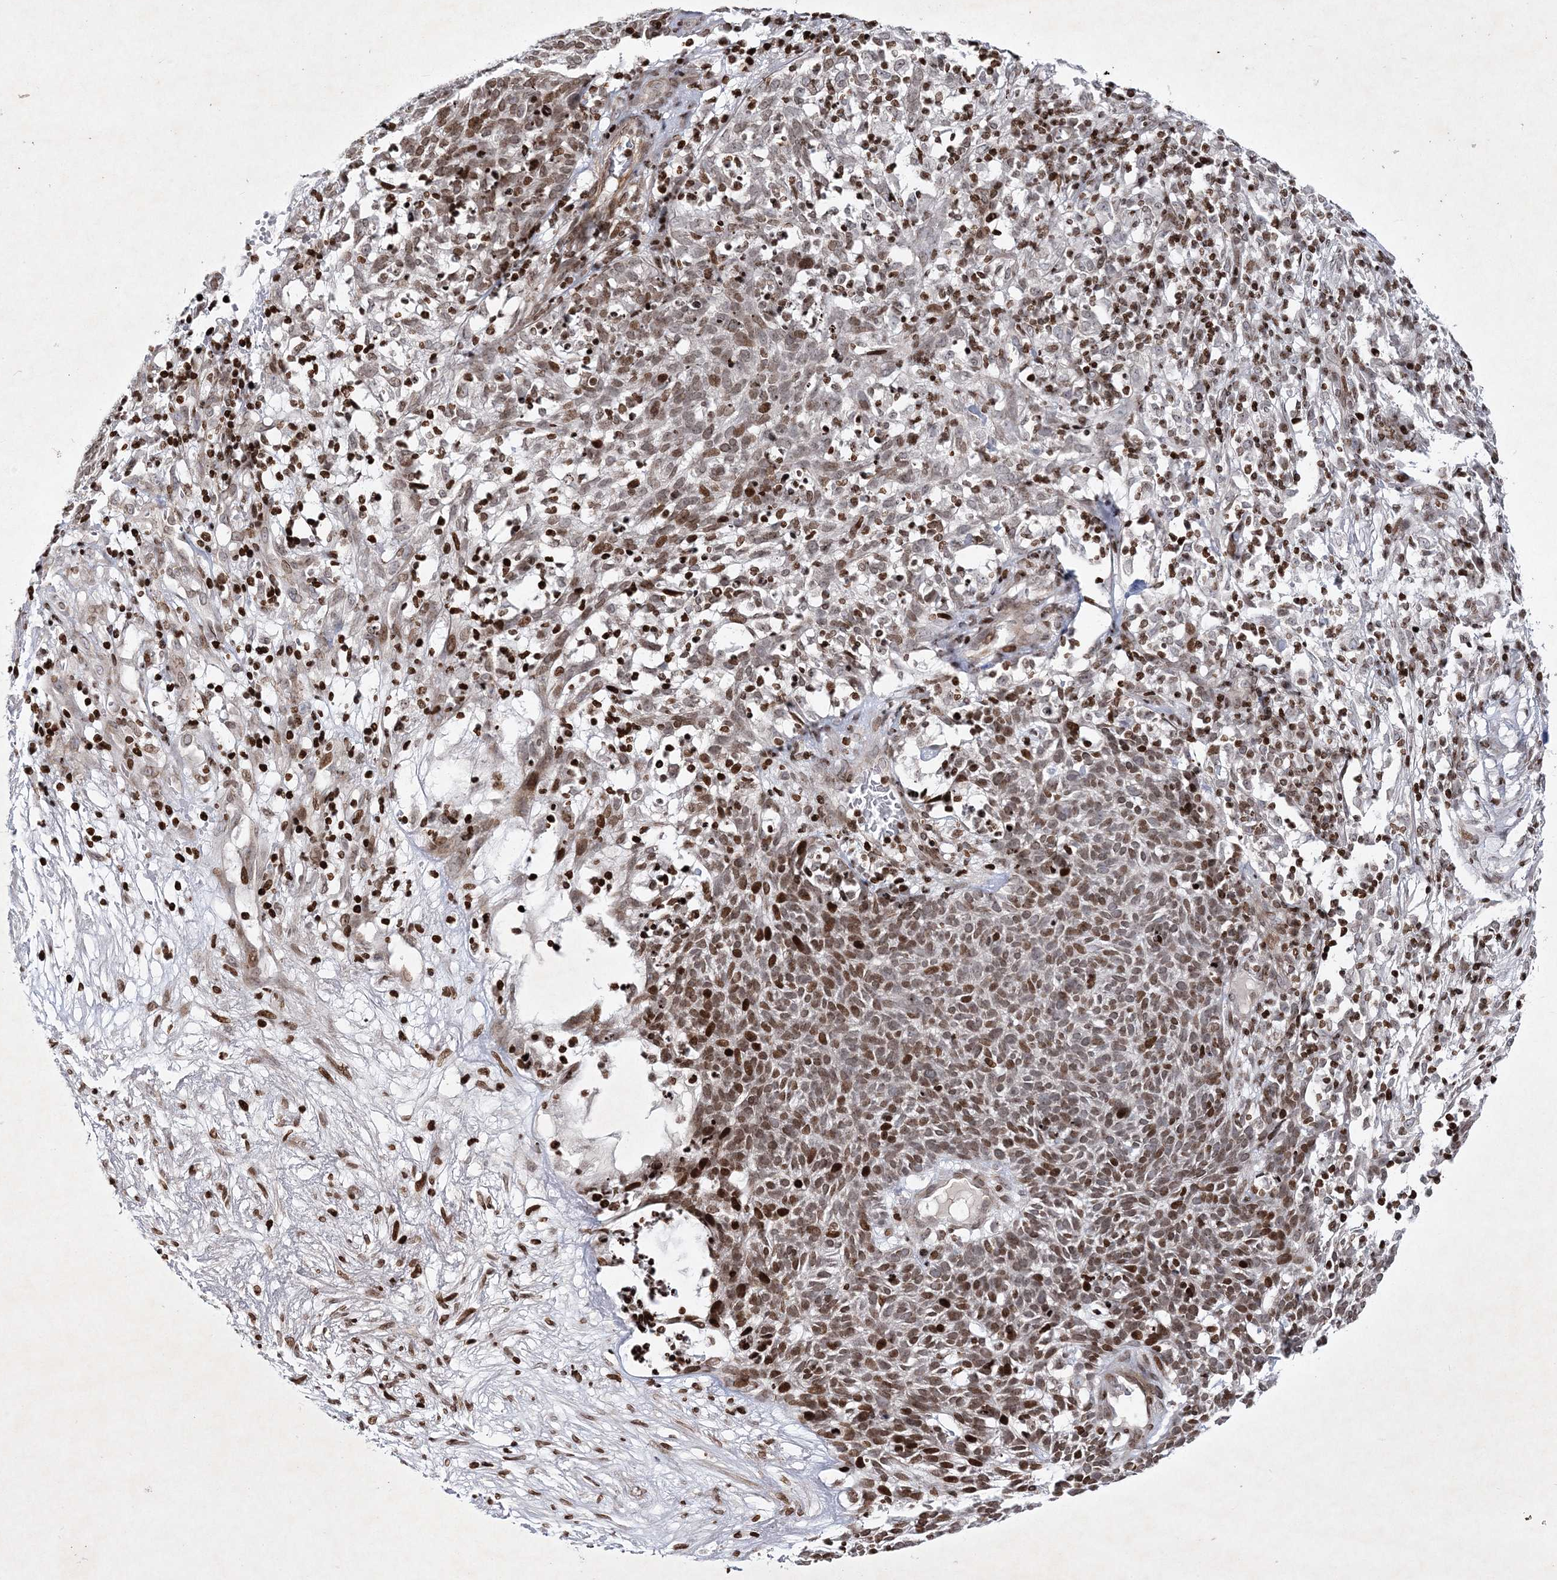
{"staining": {"intensity": "moderate", "quantity": ">75%", "location": "nuclear"}, "tissue": "skin cancer", "cell_type": "Tumor cells", "image_type": "cancer", "snomed": [{"axis": "morphology", "description": "Squamous cell carcinoma, NOS"}, {"axis": "topography", "description": "Skin"}], "caption": "Protein expression analysis of human skin cancer reveals moderate nuclear staining in about >75% of tumor cells.", "gene": "SMIM29", "patient": {"sex": "female", "age": 90}}